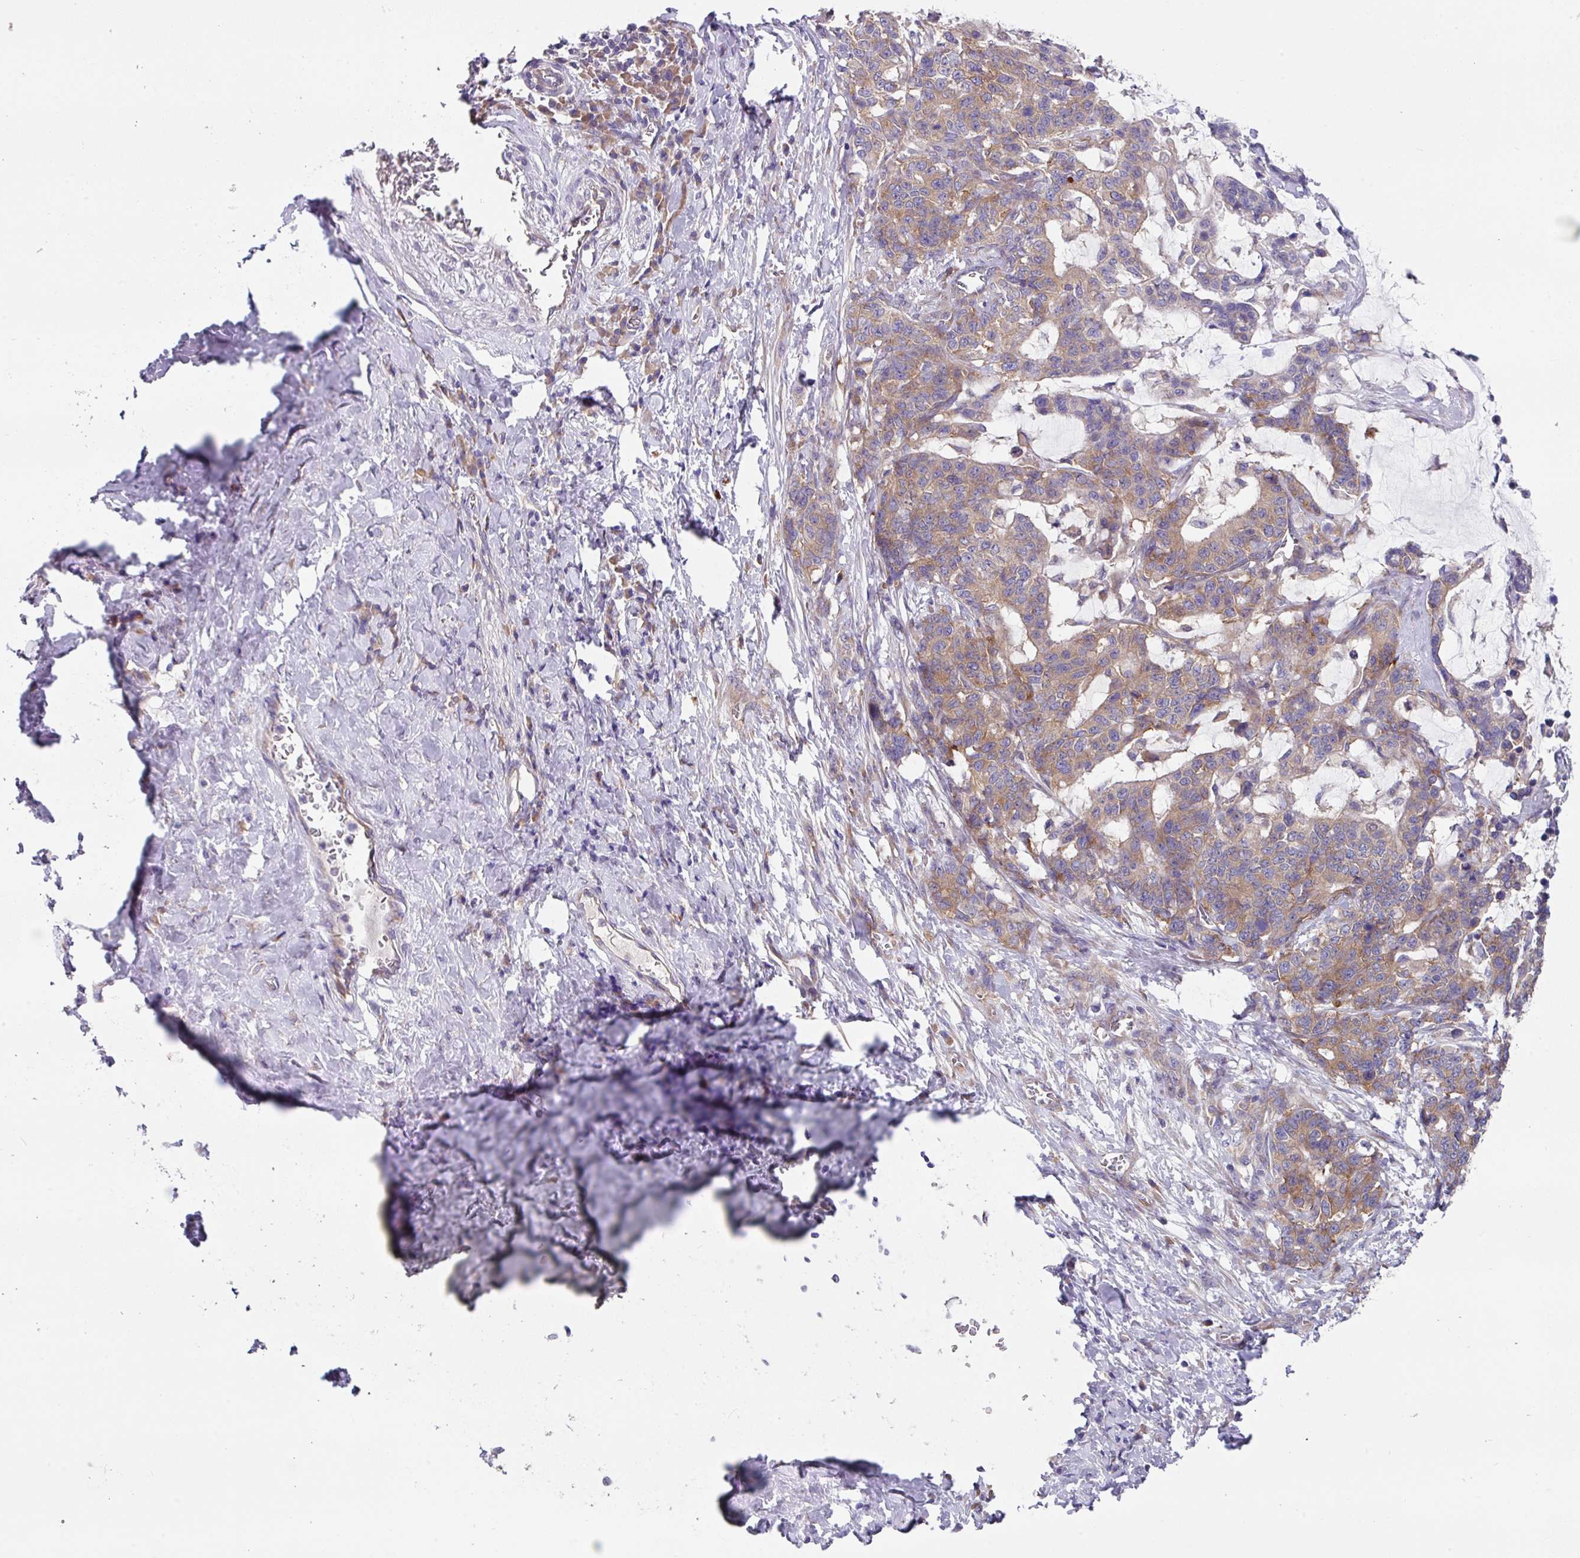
{"staining": {"intensity": "moderate", "quantity": ">75%", "location": "cytoplasmic/membranous"}, "tissue": "stomach cancer", "cell_type": "Tumor cells", "image_type": "cancer", "snomed": [{"axis": "morphology", "description": "Normal tissue, NOS"}, {"axis": "morphology", "description": "Adenocarcinoma, NOS"}, {"axis": "topography", "description": "Stomach"}], "caption": "This is an image of immunohistochemistry (IHC) staining of stomach cancer, which shows moderate staining in the cytoplasmic/membranous of tumor cells.", "gene": "EIF4B", "patient": {"sex": "female", "age": 64}}